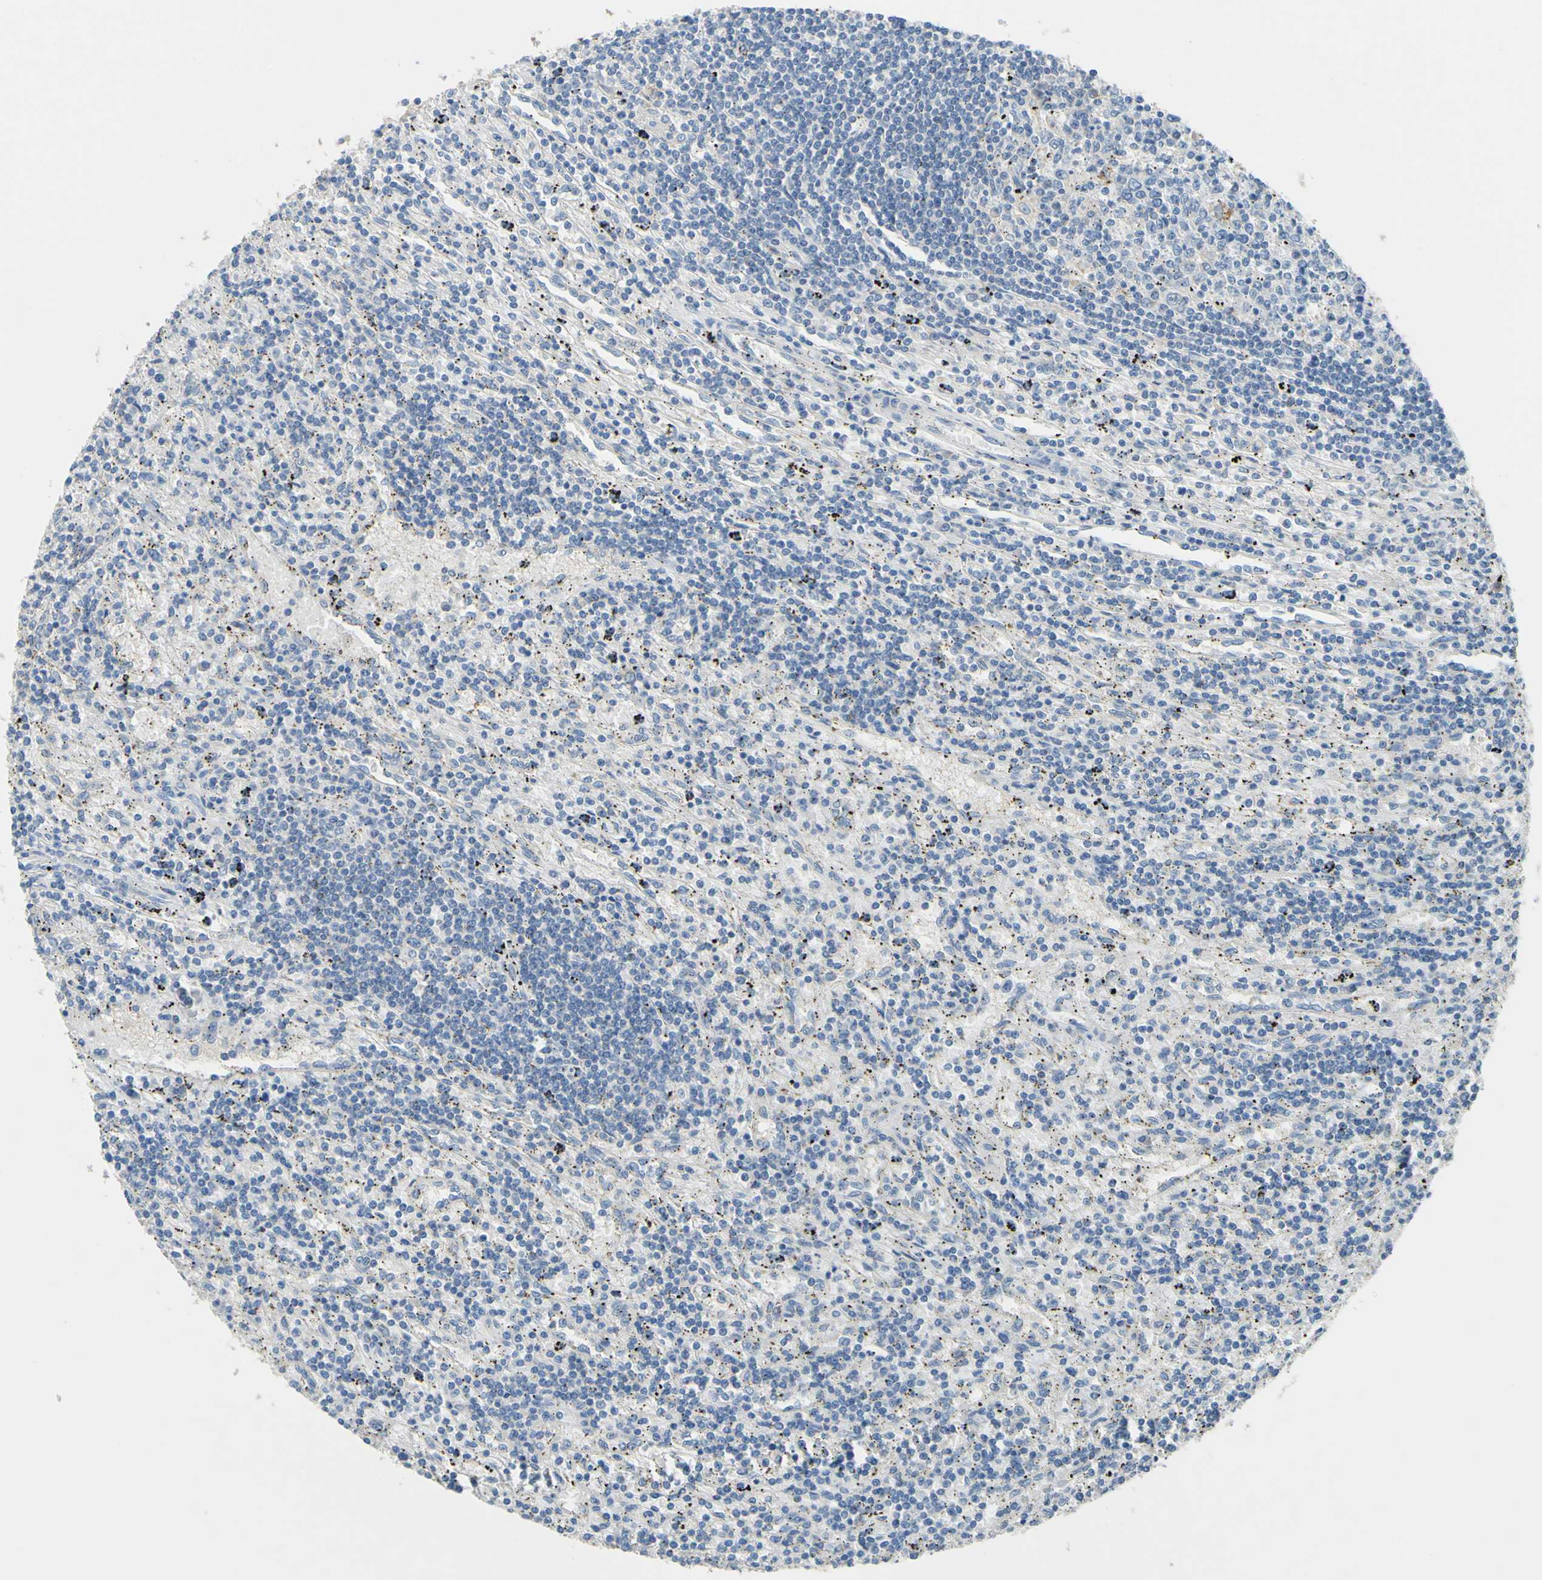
{"staining": {"intensity": "negative", "quantity": "none", "location": "none"}, "tissue": "lymphoma", "cell_type": "Tumor cells", "image_type": "cancer", "snomed": [{"axis": "morphology", "description": "Malignant lymphoma, non-Hodgkin's type, Low grade"}, {"axis": "topography", "description": "Spleen"}], "caption": "High magnification brightfield microscopy of malignant lymphoma, non-Hodgkin's type (low-grade) stained with DAB (brown) and counterstained with hematoxylin (blue): tumor cells show no significant expression. (DAB IHC, high magnification).", "gene": "CDH10", "patient": {"sex": "male", "age": 76}}